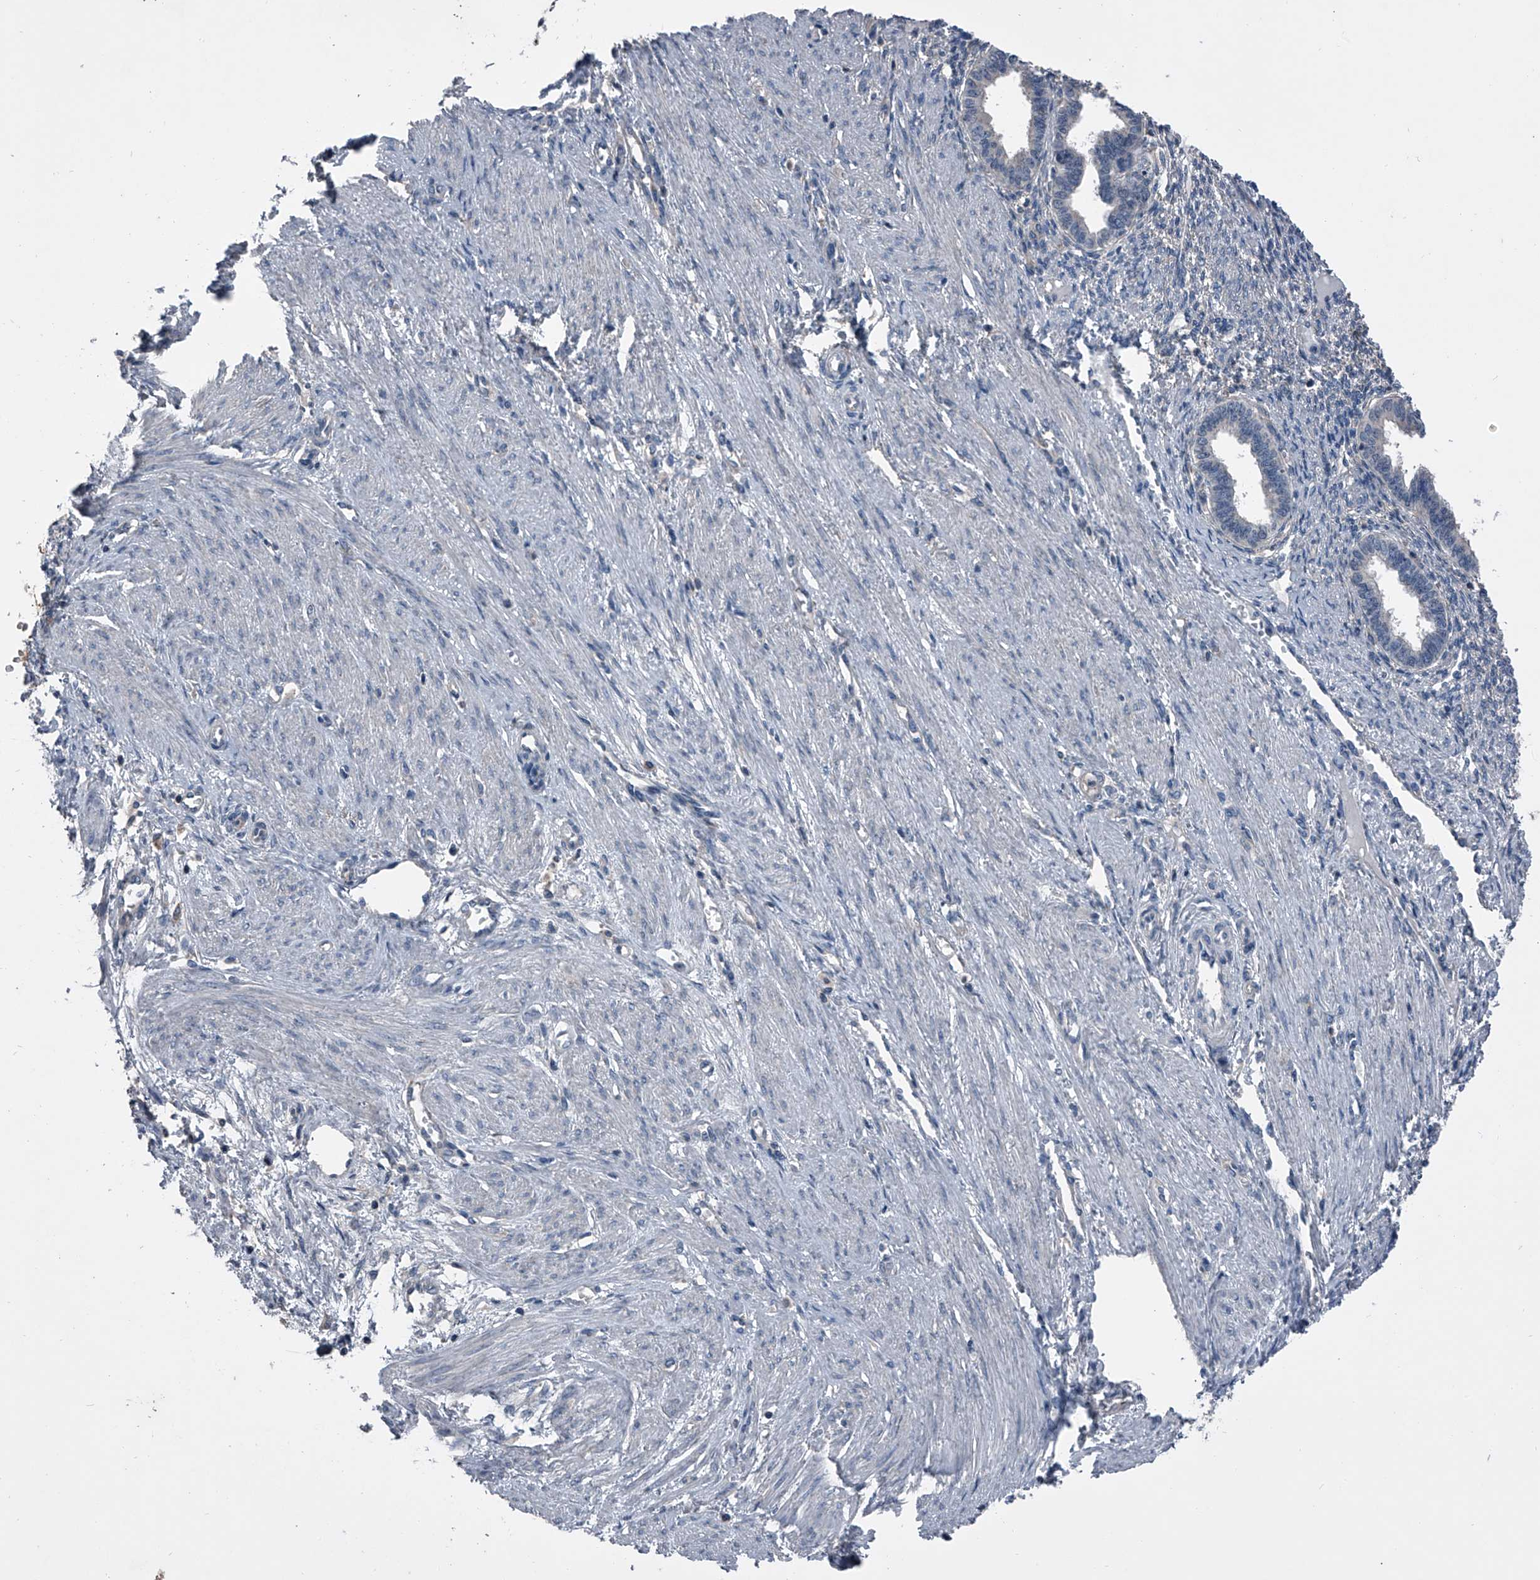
{"staining": {"intensity": "negative", "quantity": "none", "location": "none"}, "tissue": "endometrium", "cell_type": "Cells in endometrial stroma", "image_type": "normal", "snomed": [{"axis": "morphology", "description": "Normal tissue, NOS"}, {"axis": "topography", "description": "Endometrium"}], "caption": "Cells in endometrial stroma show no significant positivity in unremarkable endometrium. The staining is performed using DAB (3,3'-diaminobenzidine) brown chromogen with nuclei counter-stained in using hematoxylin.", "gene": "PIP5K1A", "patient": {"sex": "female", "age": 33}}